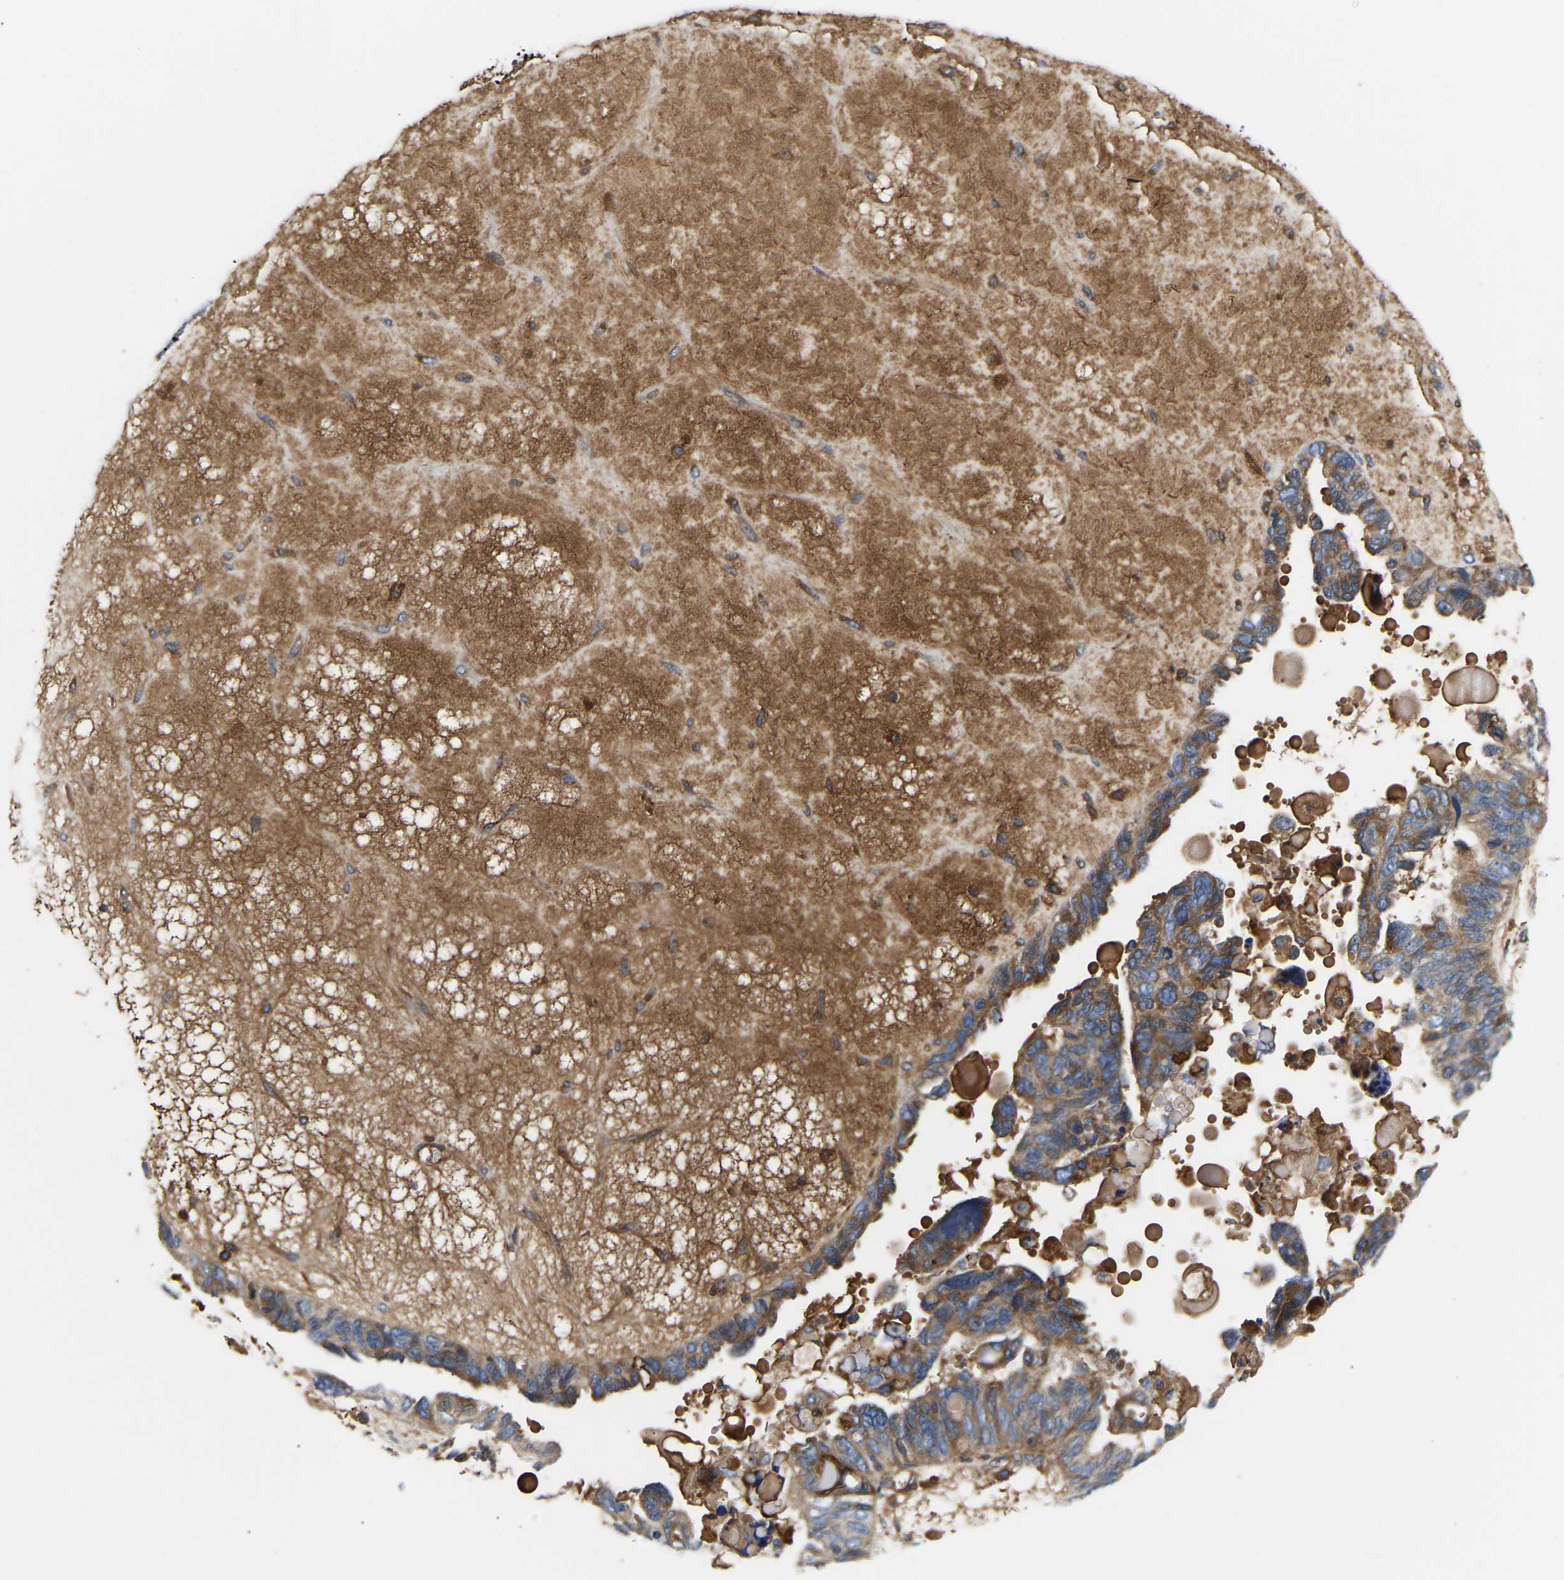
{"staining": {"intensity": "moderate", "quantity": ">75%", "location": "cytoplasmic/membranous"}, "tissue": "ovarian cancer", "cell_type": "Tumor cells", "image_type": "cancer", "snomed": [{"axis": "morphology", "description": "Cystadenocarcinoma, serous, NOS"}, {"axis": "topography", "description": "Ovary"}], "caption": "Protein staining displays moderate cytoplasmic/membranous staining in approximately >75% of tumor cells in ovarian serous cystadenocarcinoma. (DAB = brown stain, brightfield microscopy at high magnification).", "gene": "AIMP2", "patient": {"sex": "female", "age": 79}}